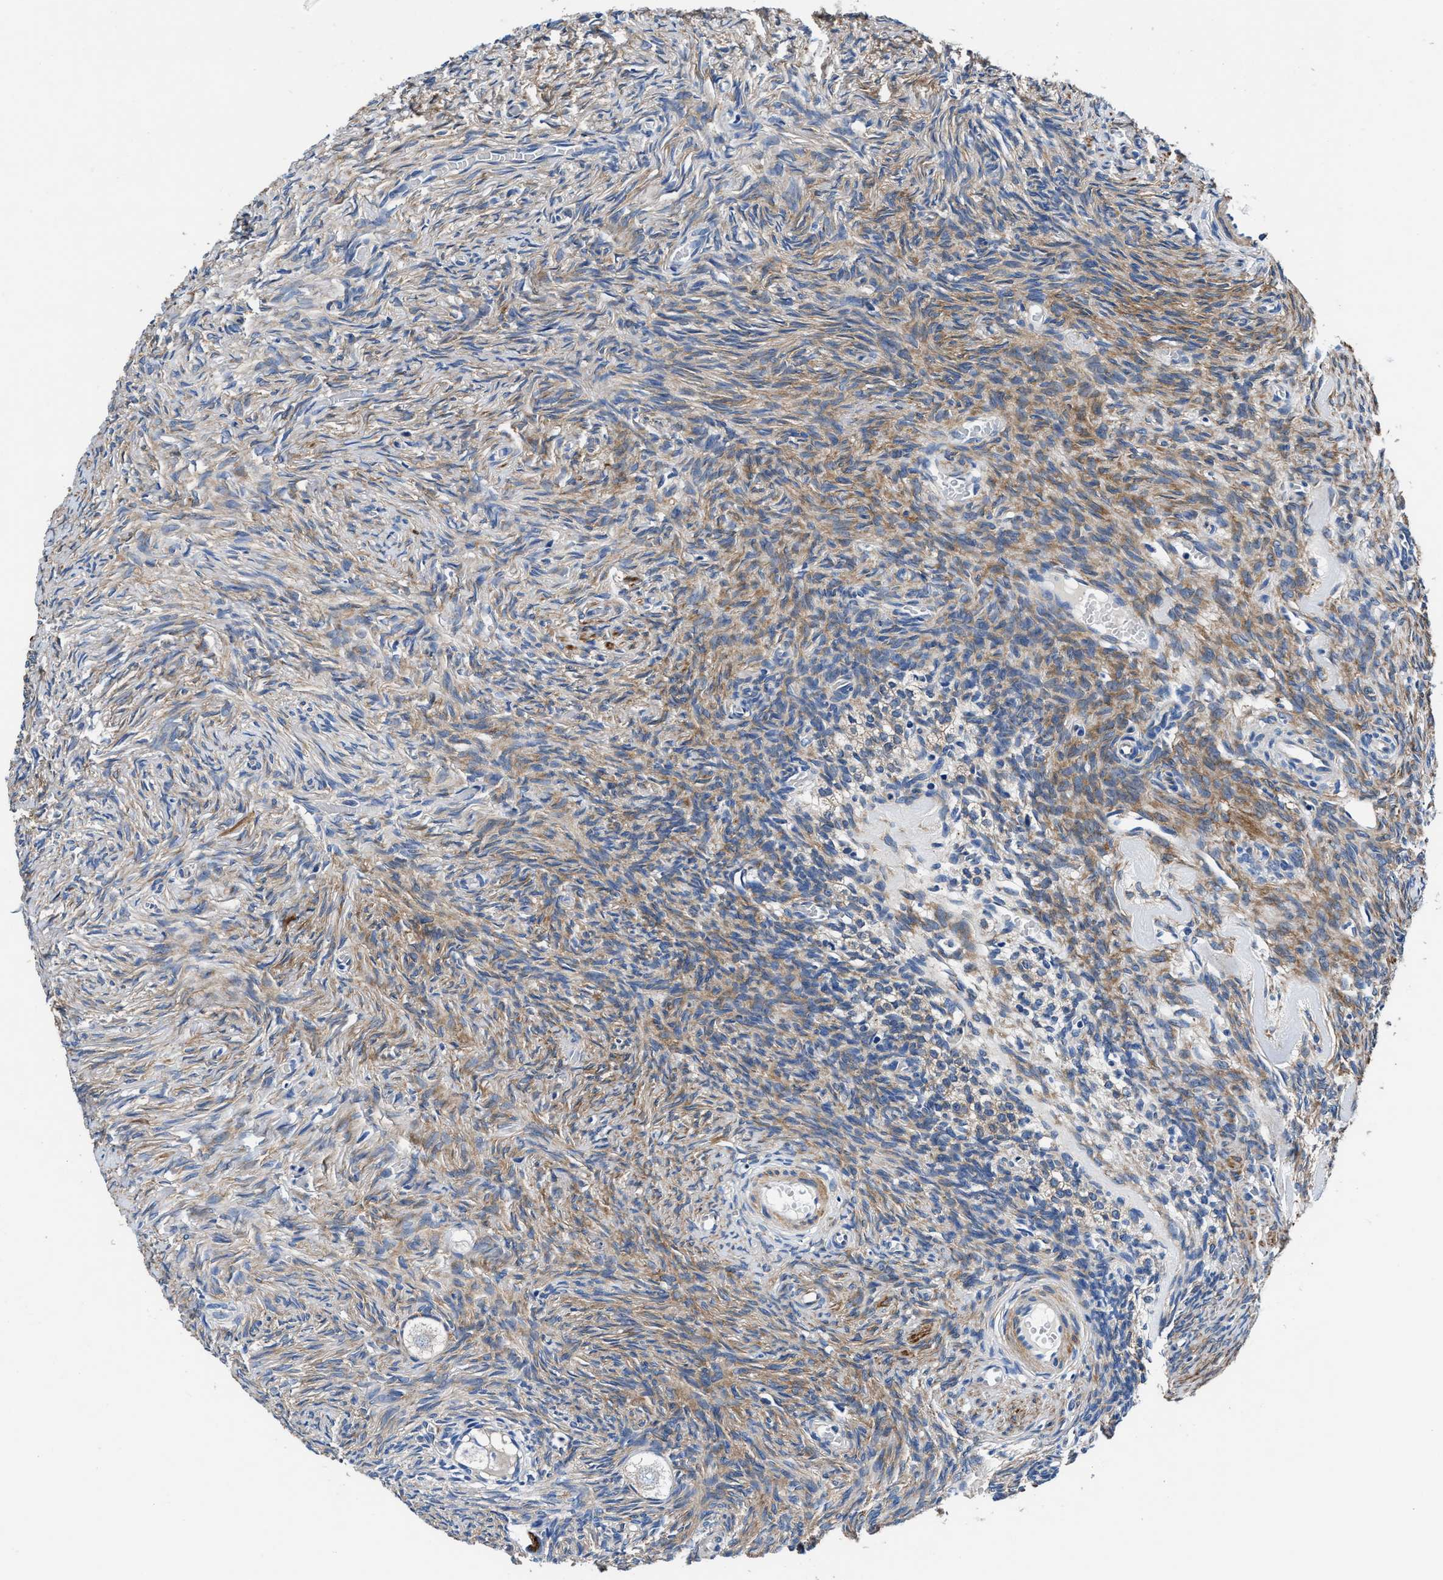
{"staining": {"intensity": "weak", "quantity": "<25%", "location": "cytoplasmic/membranous"}, "tissue": "ovary", "cell_type": "Follicle cells", "image_type": "normal", "snomed": [{"axis": "morphology", "description": "Normal tissue, NOS"}, {"axis": "topography", "description": "Ovary"}], "caption": "Immunohistochemistry (IHC) of benign ovary reveals no expression in follicle cells.", "gene": "NEU1", "patient": {"sex": "female", "age": 27}}